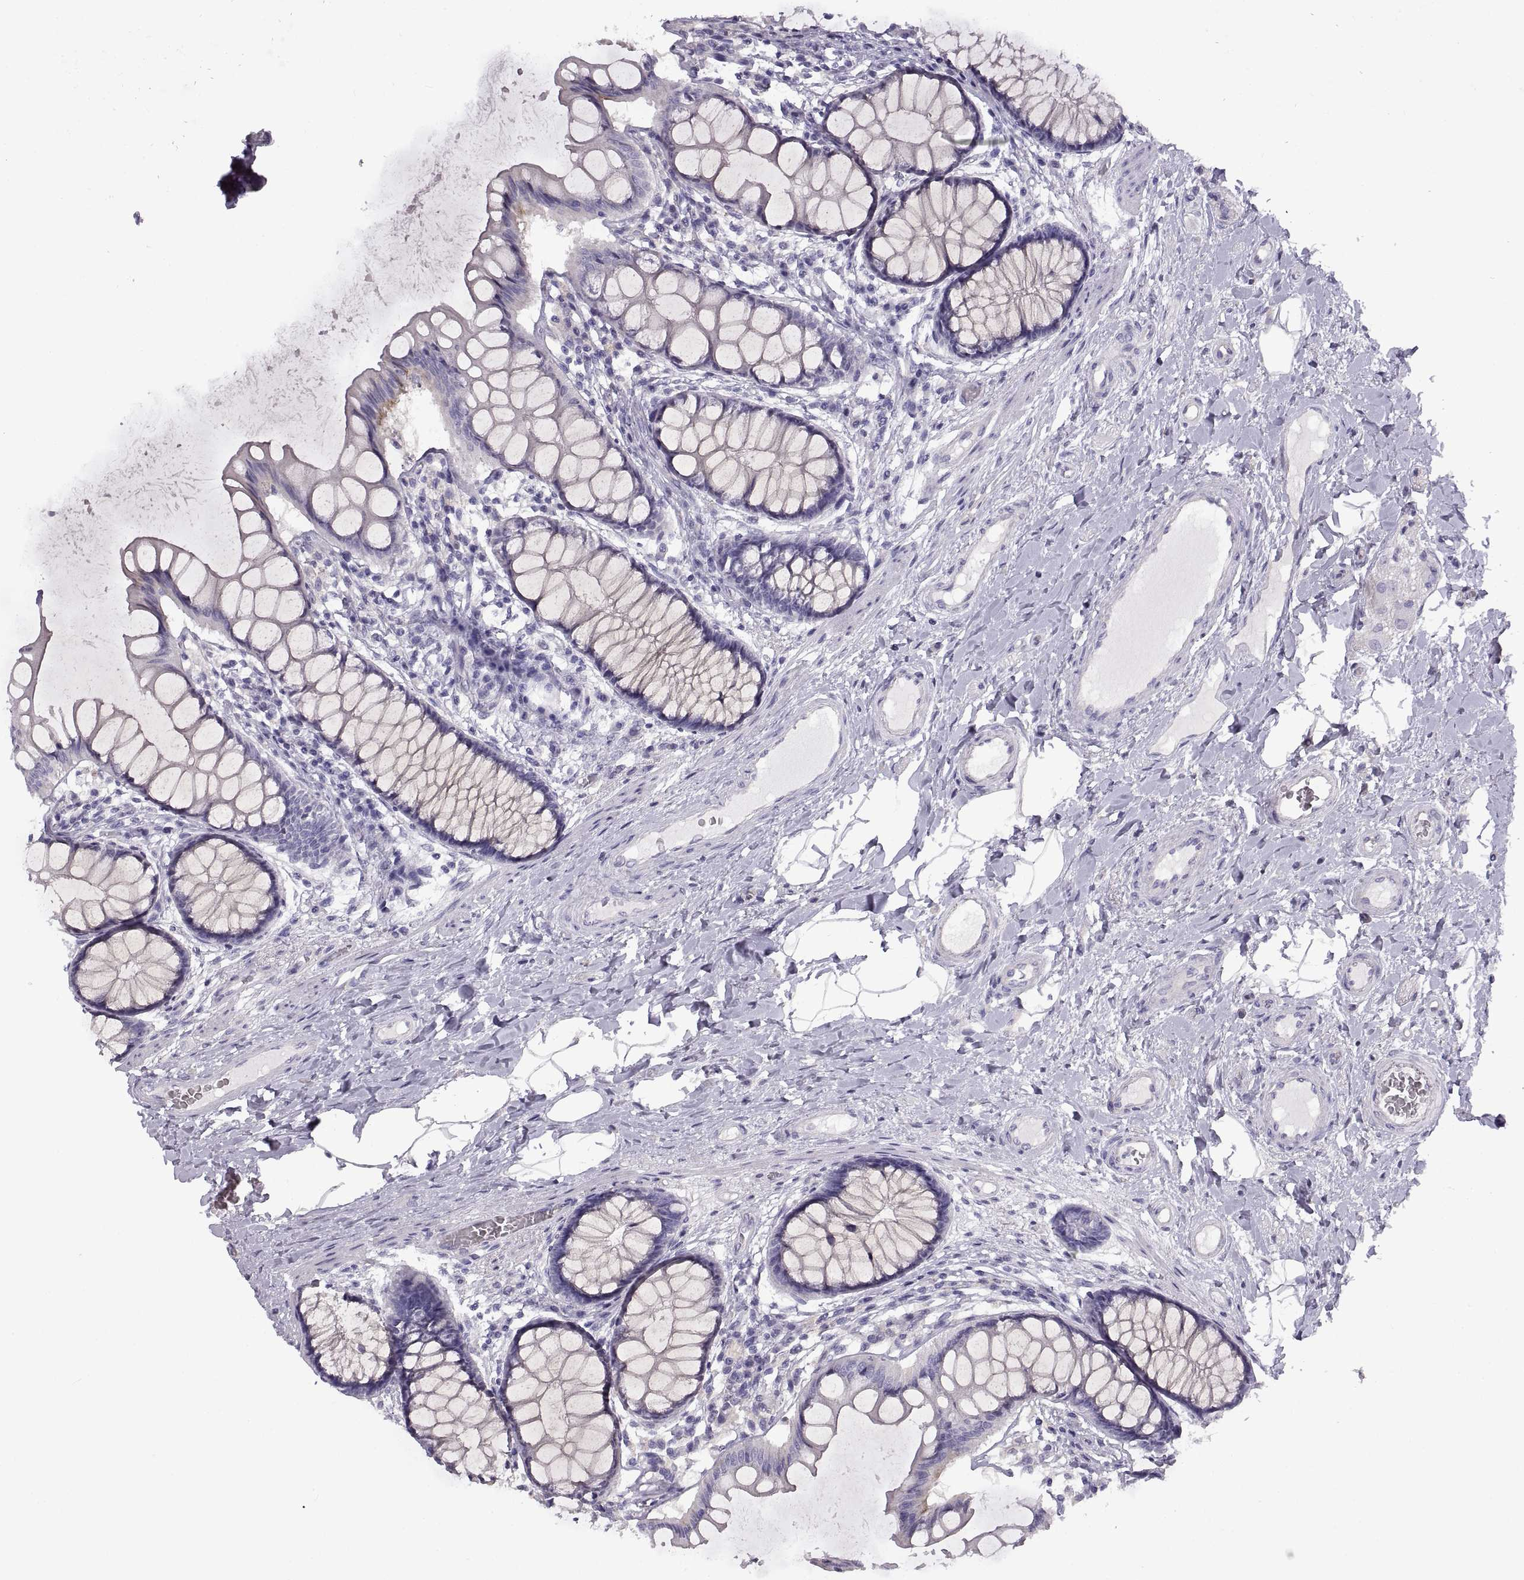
{"staining": {"intensity": "negative", "quantity": "none", "location": "none"}, "tissue": "colon", "cell_type": "Endothelial cells", "image_type": "normal", "snomed": [{"axis": "morphology", "description": "Normal tissue, NOS"}, {"axis": "topography", "description": "Colon"}], "caption": "The micrograph shows no significant staining in endothelial cells of colon.", "gene": "CRYBB3", "patient": {"sex": "female", "age": 65}}